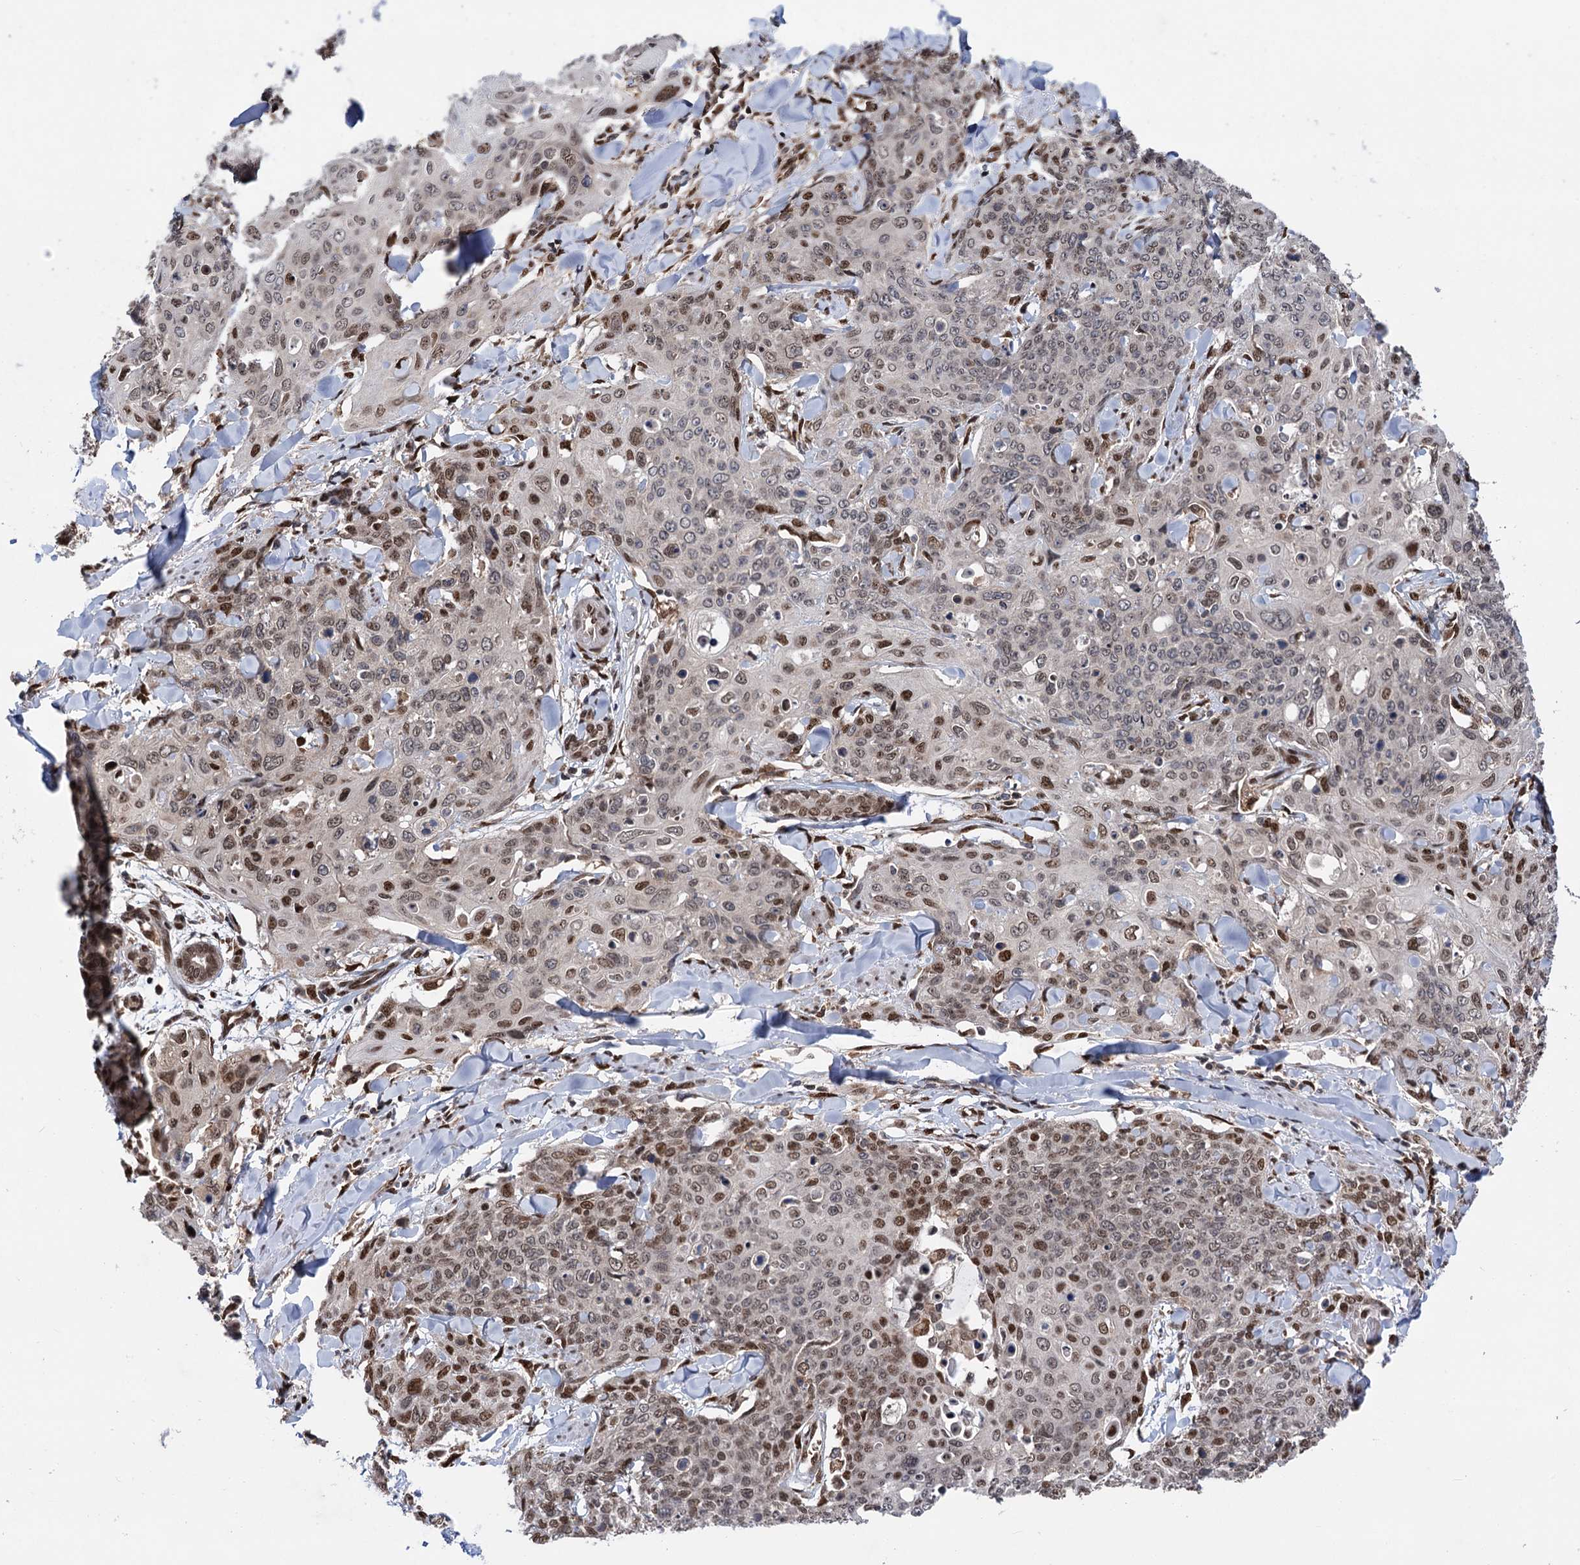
{"staining": {"intensity": "moderate", "quantity": "<25%", "location": "nuclear"}, "tissue": "skin cancer", "cell_type": "Tumor cells", "image_type": "cancer", "snomed": [{"axis": "morphology", "description": "Squamous cell carcinoma, NOS"}, {"axis": "topography", "description": "Skin"}, {"axis": "topography", "description": "Vulva"}], "caption": "A low amount of moderate nuclear staining is appreciated in approximately <25% of tumor cells in squamous cell carcinoma (skin) tissue. (Stains: DAB in brown, nuclei in blue, Microscopy: brightfield microscopy at high magnification).", "gene": "MESD", "patient": {"sex": "female", "age": 85}}